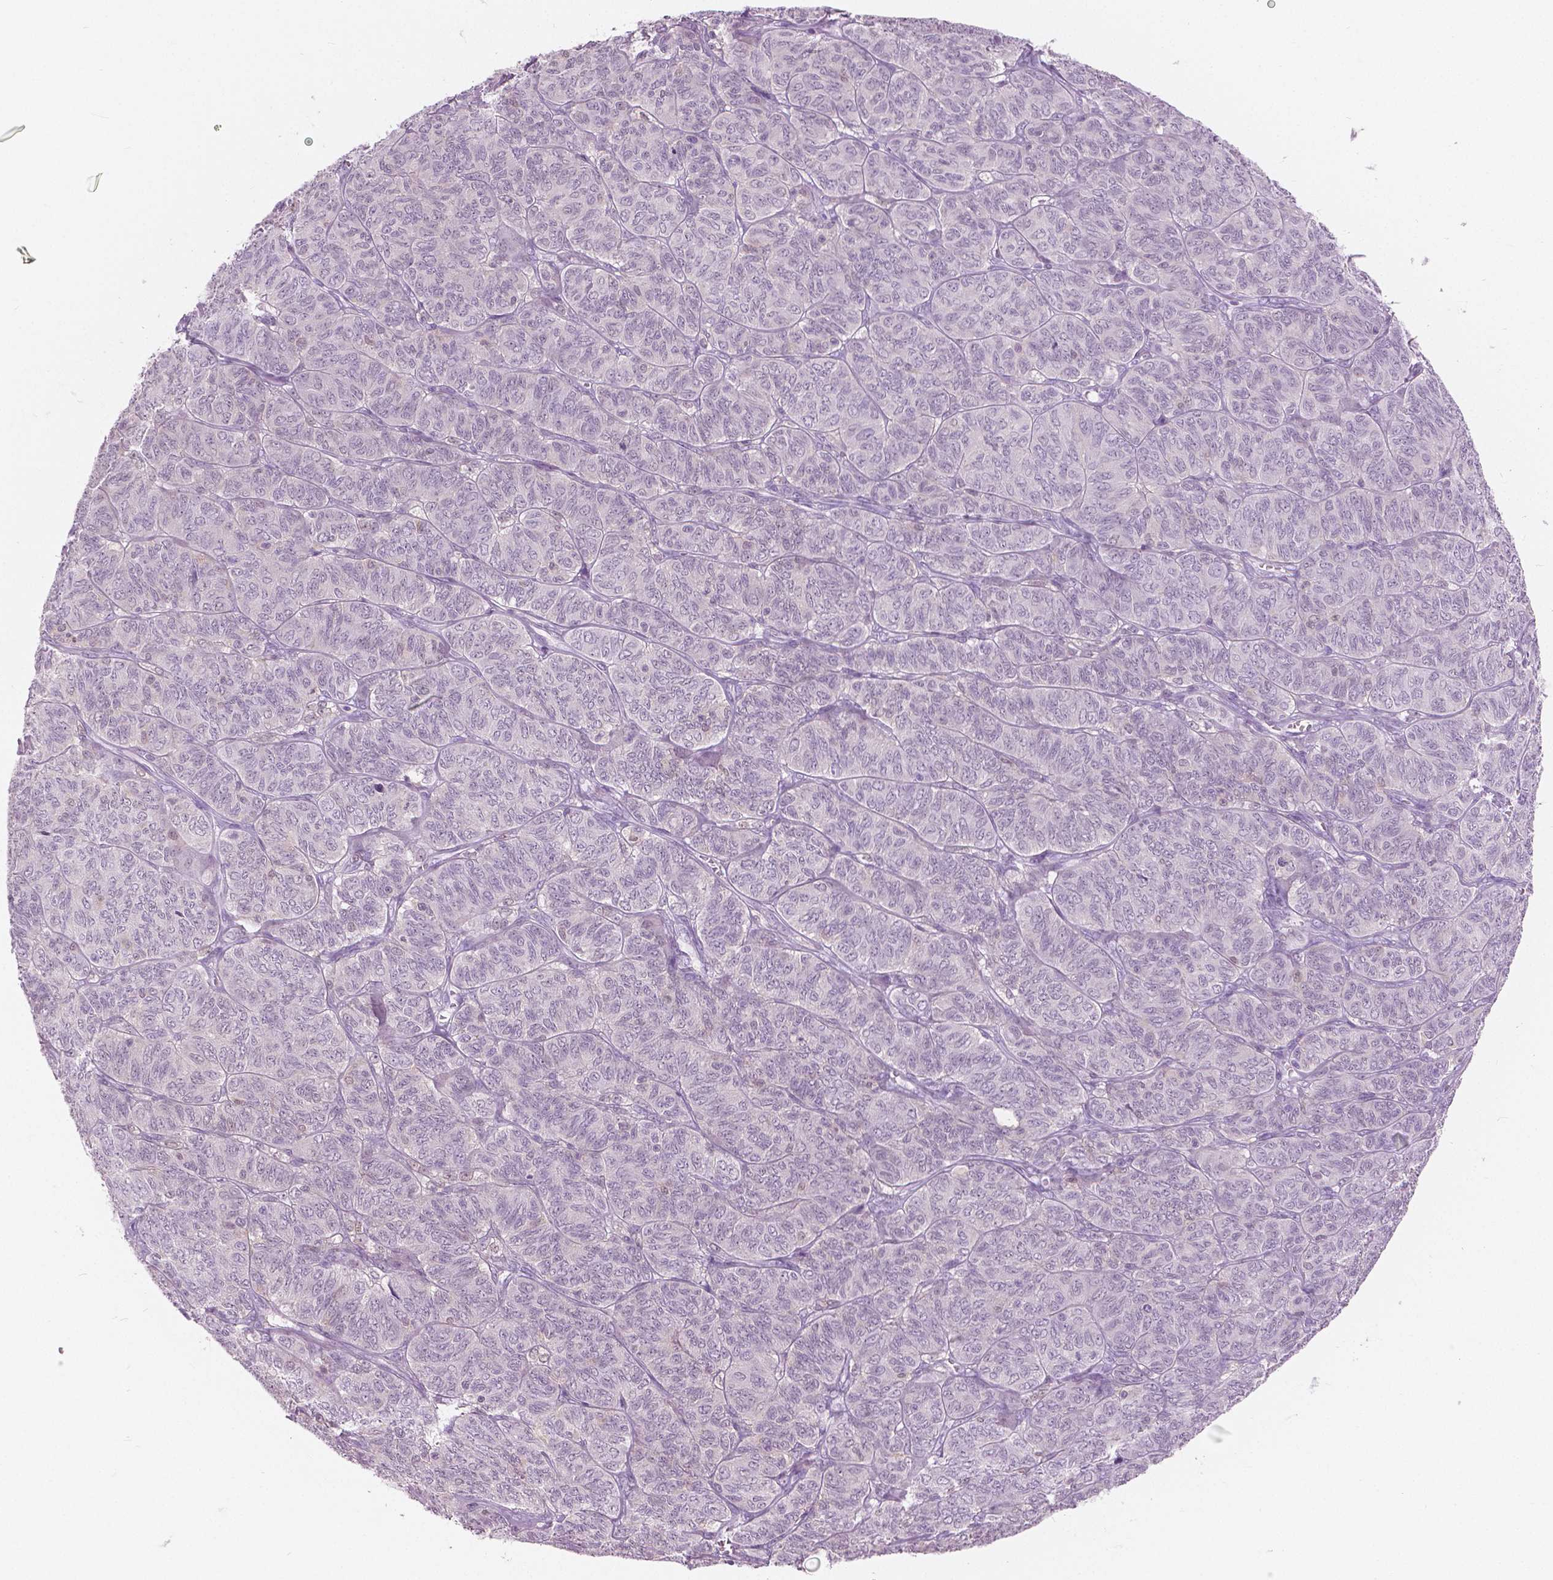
{"staining": {"intensity": "negative", "quantity": "none", "location": "none"}, "tissue": "ovarian cancer", "cell_type": "Tumor cells", "image_type": "cancer", "snomed": [{"axis": "morphology", "description": "Carcinoma, endometroid"}, {"axis": "topography", "description": "Ovary"}], "caption": "IHC image of neoplastic tissue: human ovarian endometroid carcinoma stained with DAB (3,3'-diaminobenzidine) displays no significant protein staining in tumor cells.", "gene": "GALM", "patient": {"sex": "female", "age": 80}}